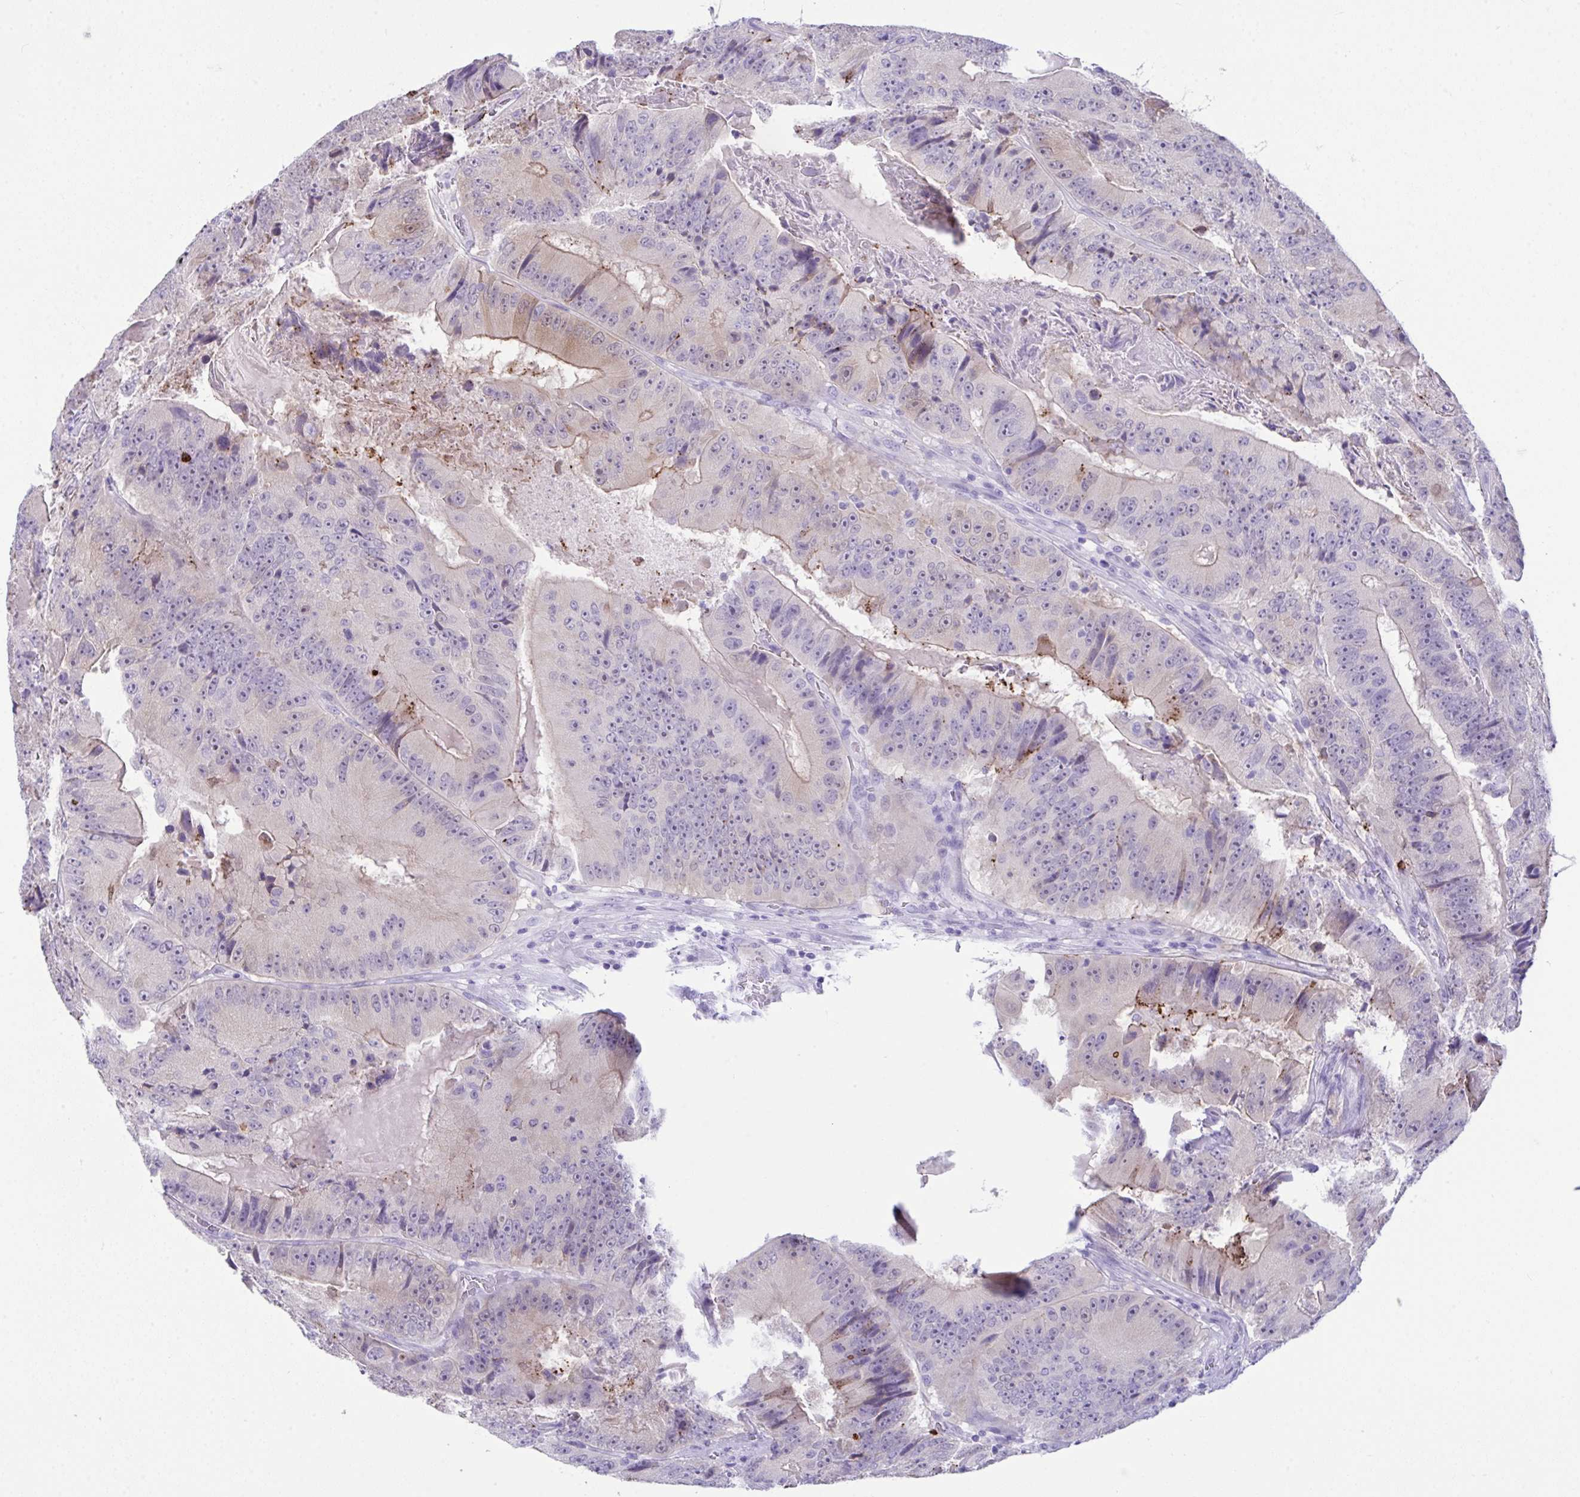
{"staining": {"intensity": "negative", "quantity": "none", "location": "none"}, "tissue": "colorectal cancer", "cell_type": "Tumor cells", "image_type": "cancer", "snomed": [{"axis": "morphology", "description": "Adenocarcinoma, NOS"}, {"axis": "topography", "description": "Colon"}], "caption": "This is a photomicrograph of immunohistochemistry staining of colorectal cancer, which shows no expression in tumor cells.", "gene": "LGALS4", "patient": {"sex": "female", "age": 86}}